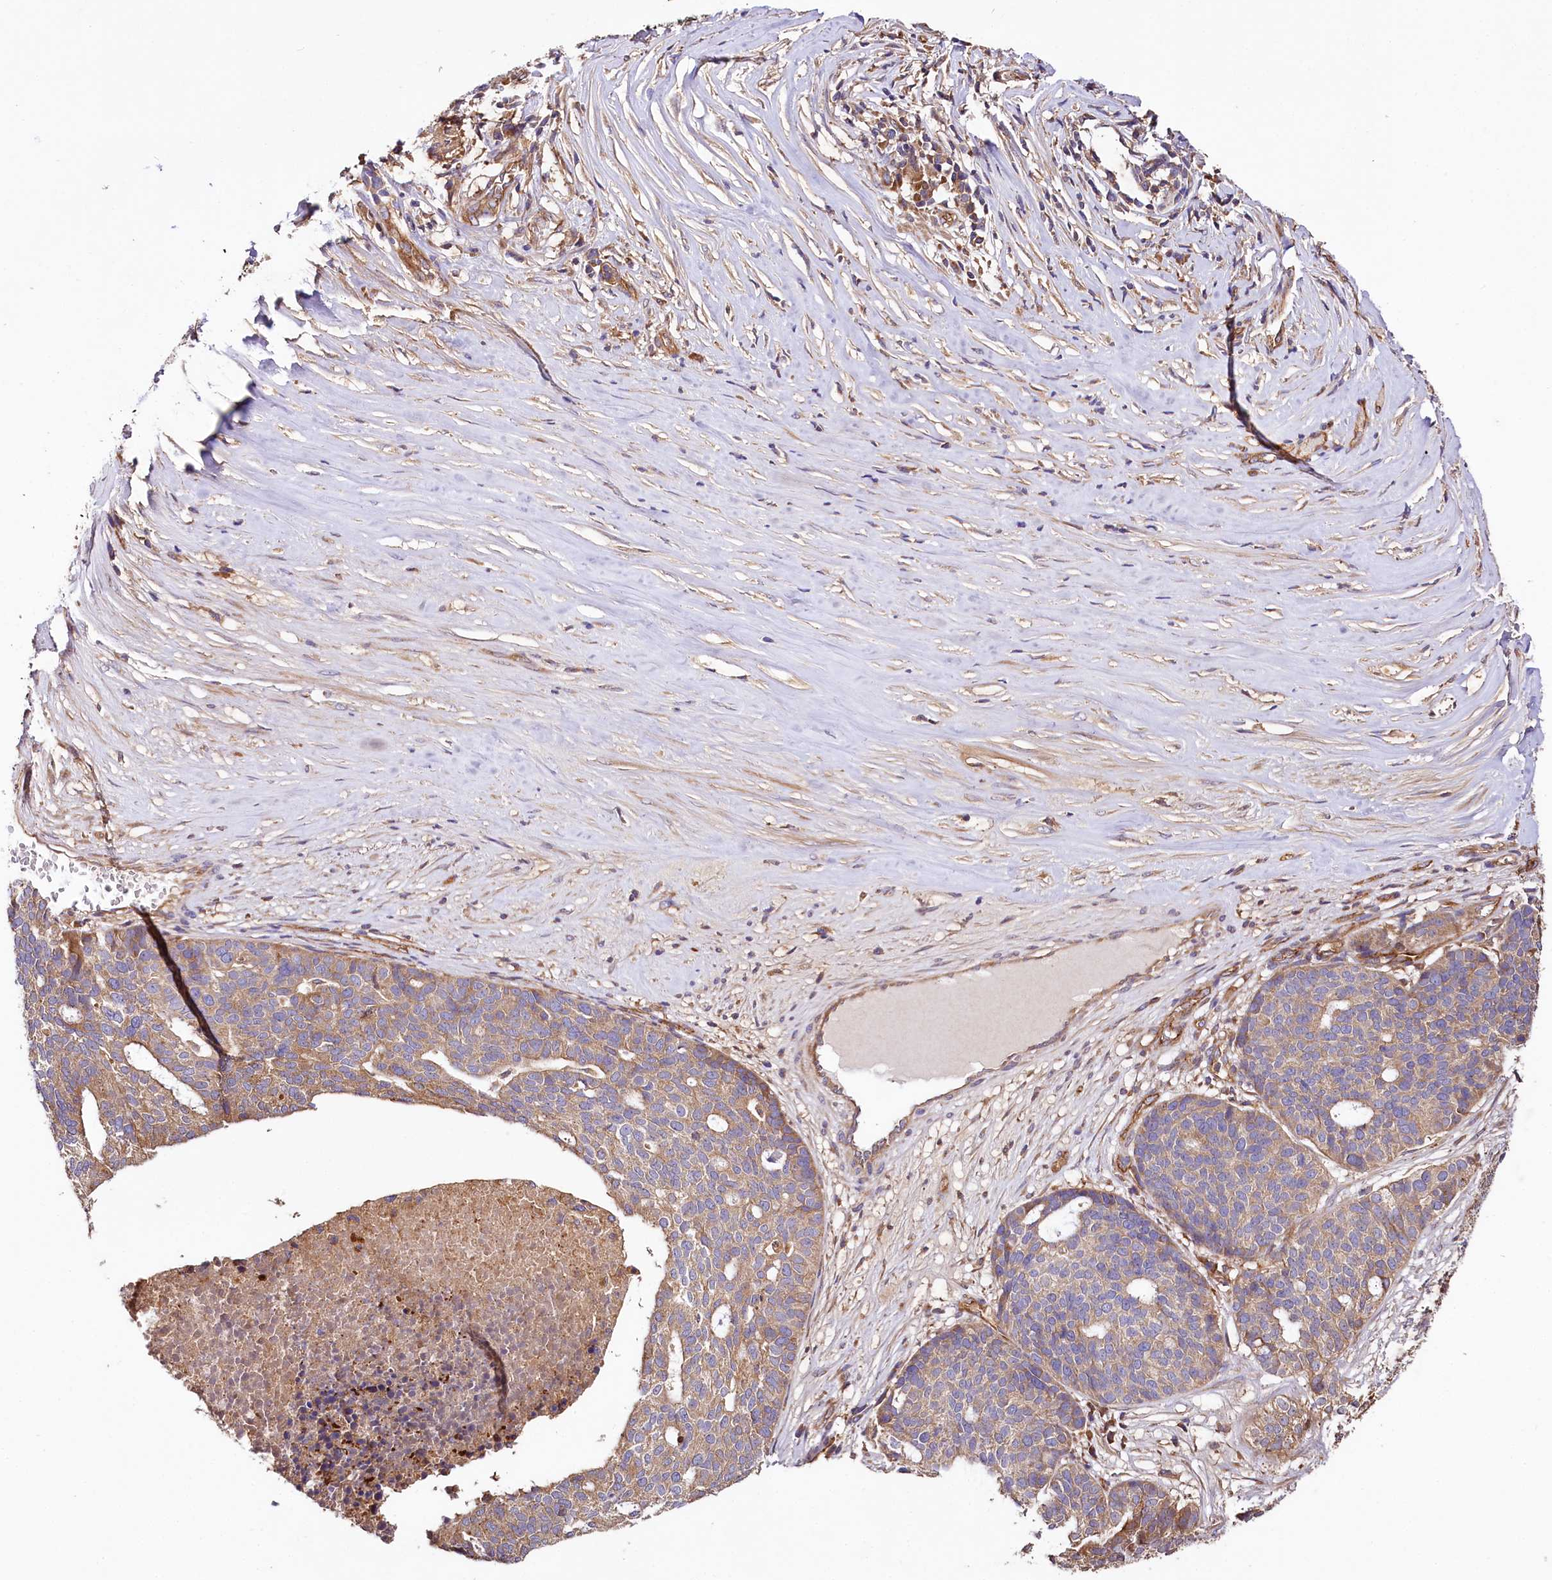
{"staining": {"intensity": "moderate", "quantity": "<25%", "location": "cytoplasmic/membranous"}, "tissue": "ovarian cancer", "cell_type": "Tumor cells", "image_type": "cancer", "snomed": [{"axis": "morphology", "description": "Cystadenocarcinoma, serous, NOS"}, {"axis": "topography", "description": "Ovary"}], "caption": "A brown stain labels moderate cytoplasmic/membranous positivity of a protein in human ovarian cancer tumor cells. The protein of interest is shown in brown color, while the nuclei are stained blue.", "gene": "CEP295", "patient": {"sex": "female", "age": 59}}